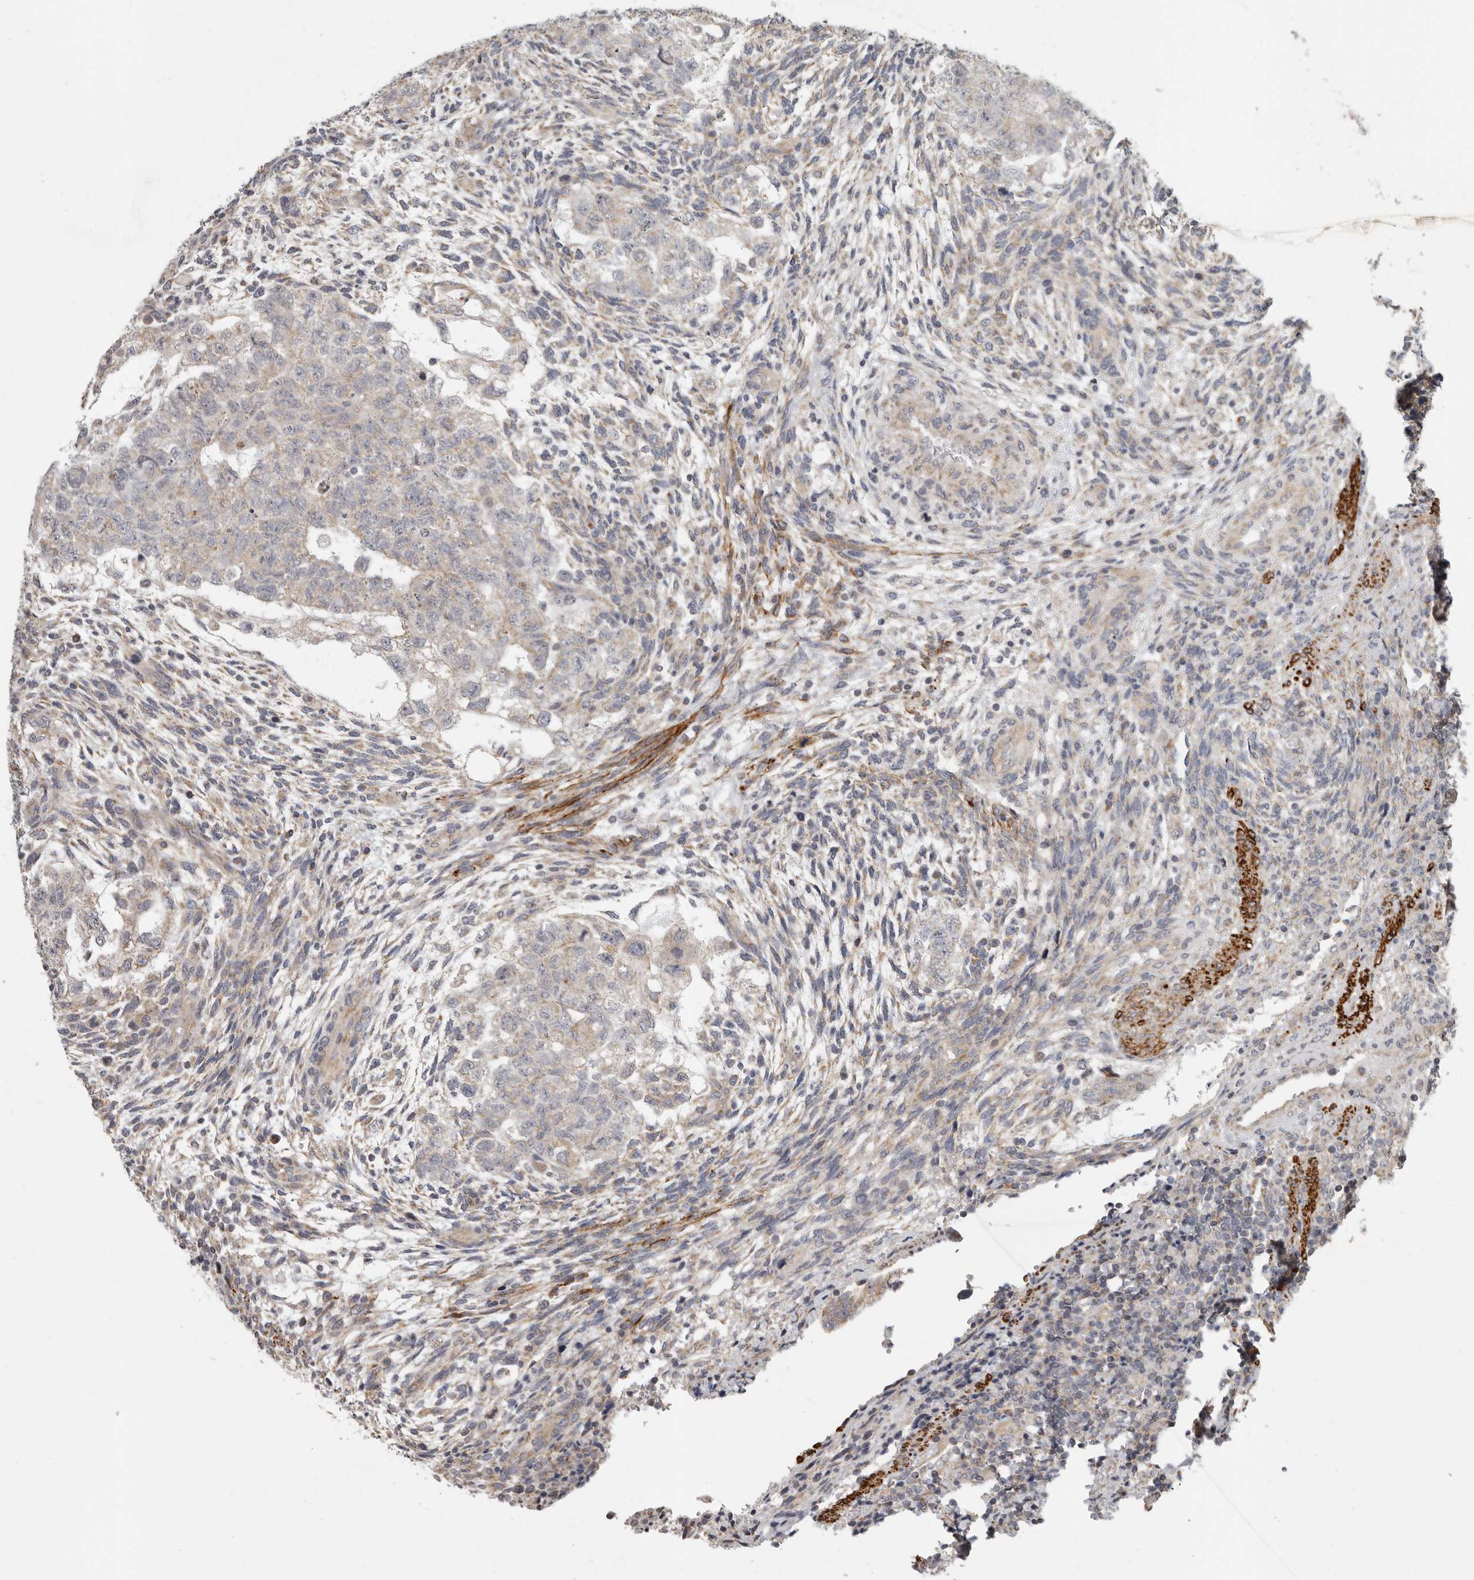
{"staining": {"intensity": "negative", "quantity": "none", "location": "none"}, "tissue": "testis cancer", "cell_type": "Tumor cells", "image_type": "cancer", "snomed": [{"axis": "morphology", "description": "Normal tissue, NOS"}, {"axis": "morphology", "description": "Carcinoma, Embryonal, NOS"}, {"axis": "topography", "description": "Testis"}], "caption": "Immunohistochemistry (IHC) image of neoplastic tissue: testis cancer (embryonal carcinoma) stained with DAB exhibits no significant protein staining in tumor cells.", "gene": "UNK", "patient": {"sex": "male", "age": 36}}